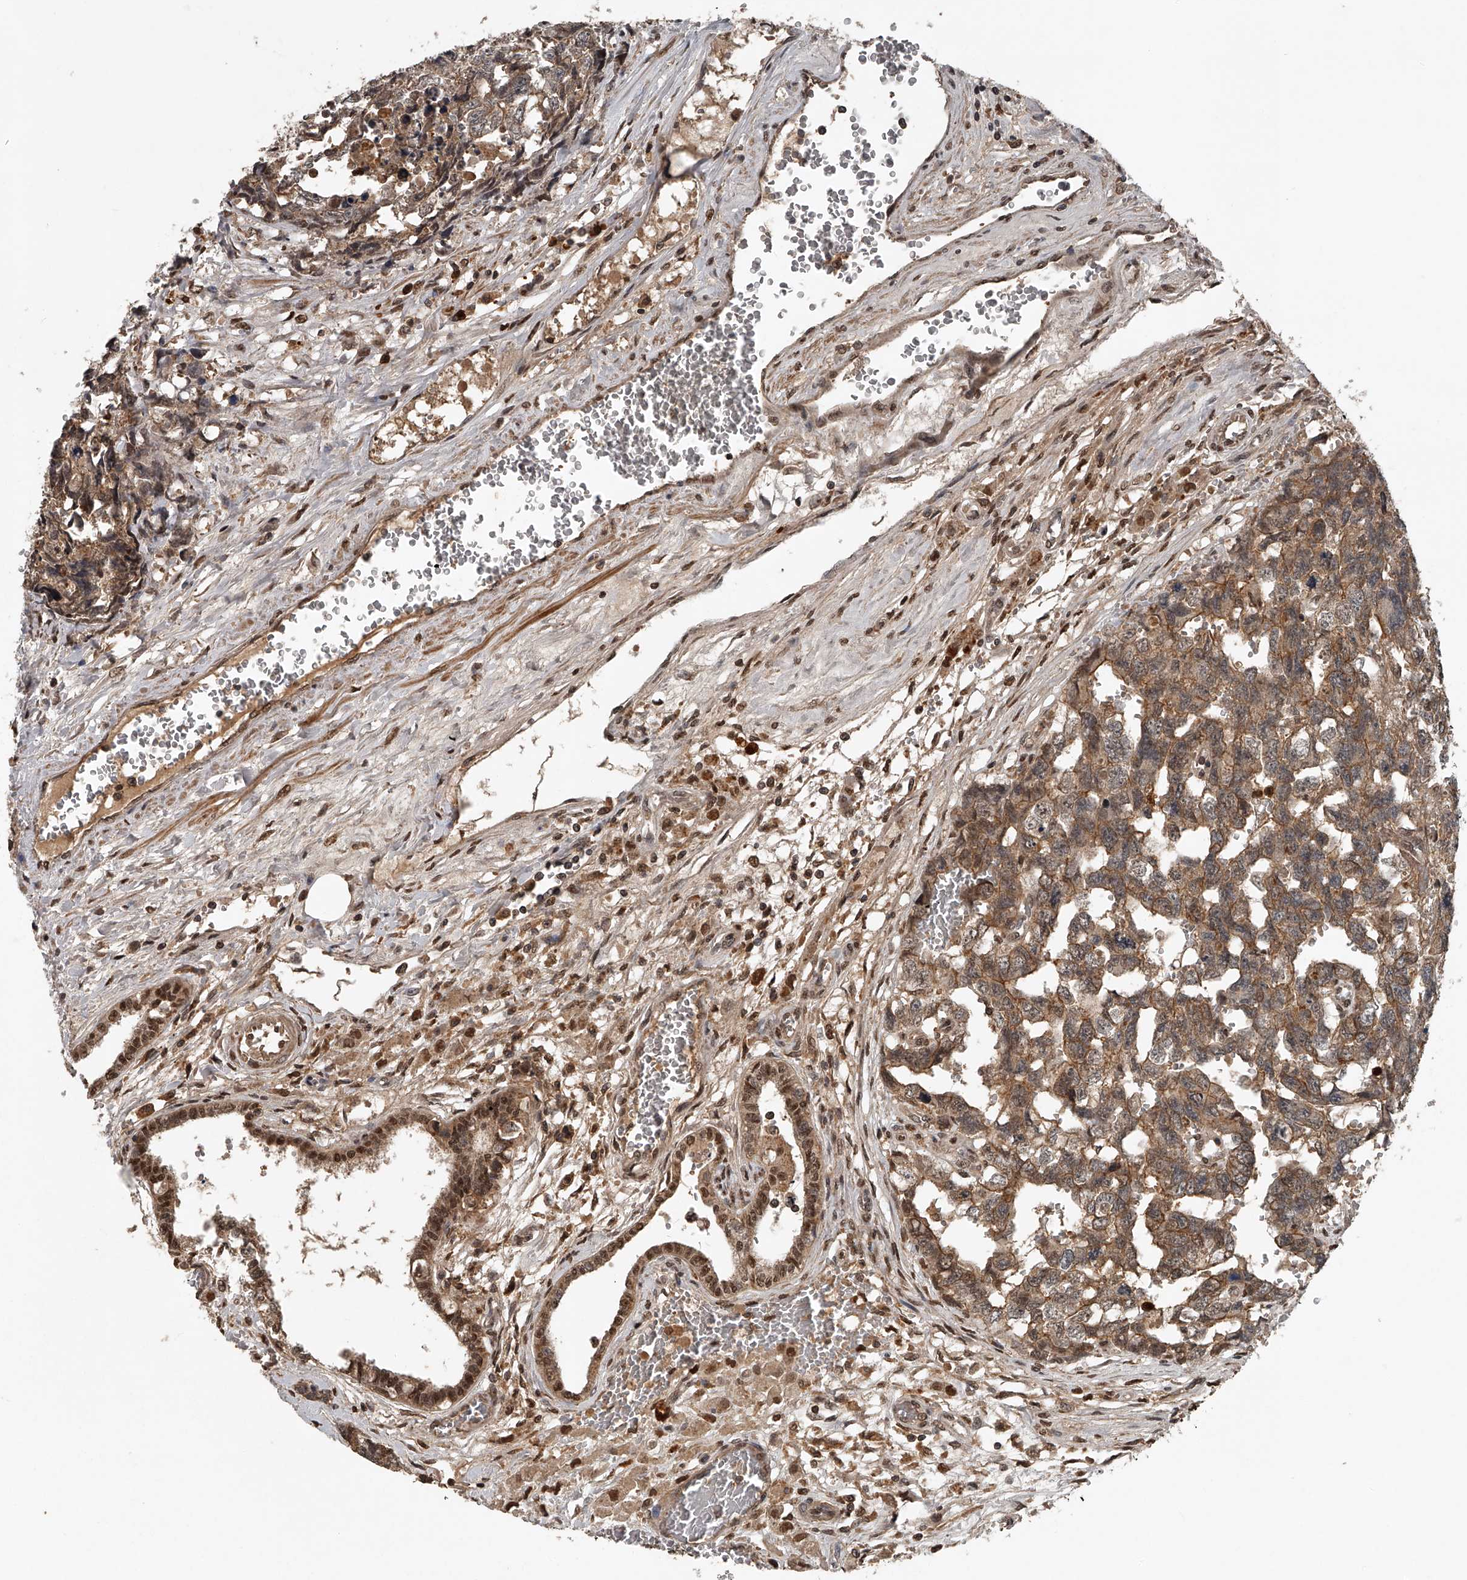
{"staining": {"intensity": "moderate", "quantity": ">75%", "location": "cytoplasmic/membranous"}, "tissue": "testis cancer", "cell_type": "Tumor cells", "image_type": "cancer", "snomed": [{"axis": "morphology", "description": "Carcinoma, Embryonal, NOS"}, {"axis": "topography", "description": "Testis"}], "caption": "About >75% of tumor cells in testis cancer (embryonal carcinoma) reveal moderate cytoplasmic/membranous protein expression as visualized by brown immunohistochemical staining.", "gene": "PLEKHG1", "patient": {"sex": "male", "age": 31}}